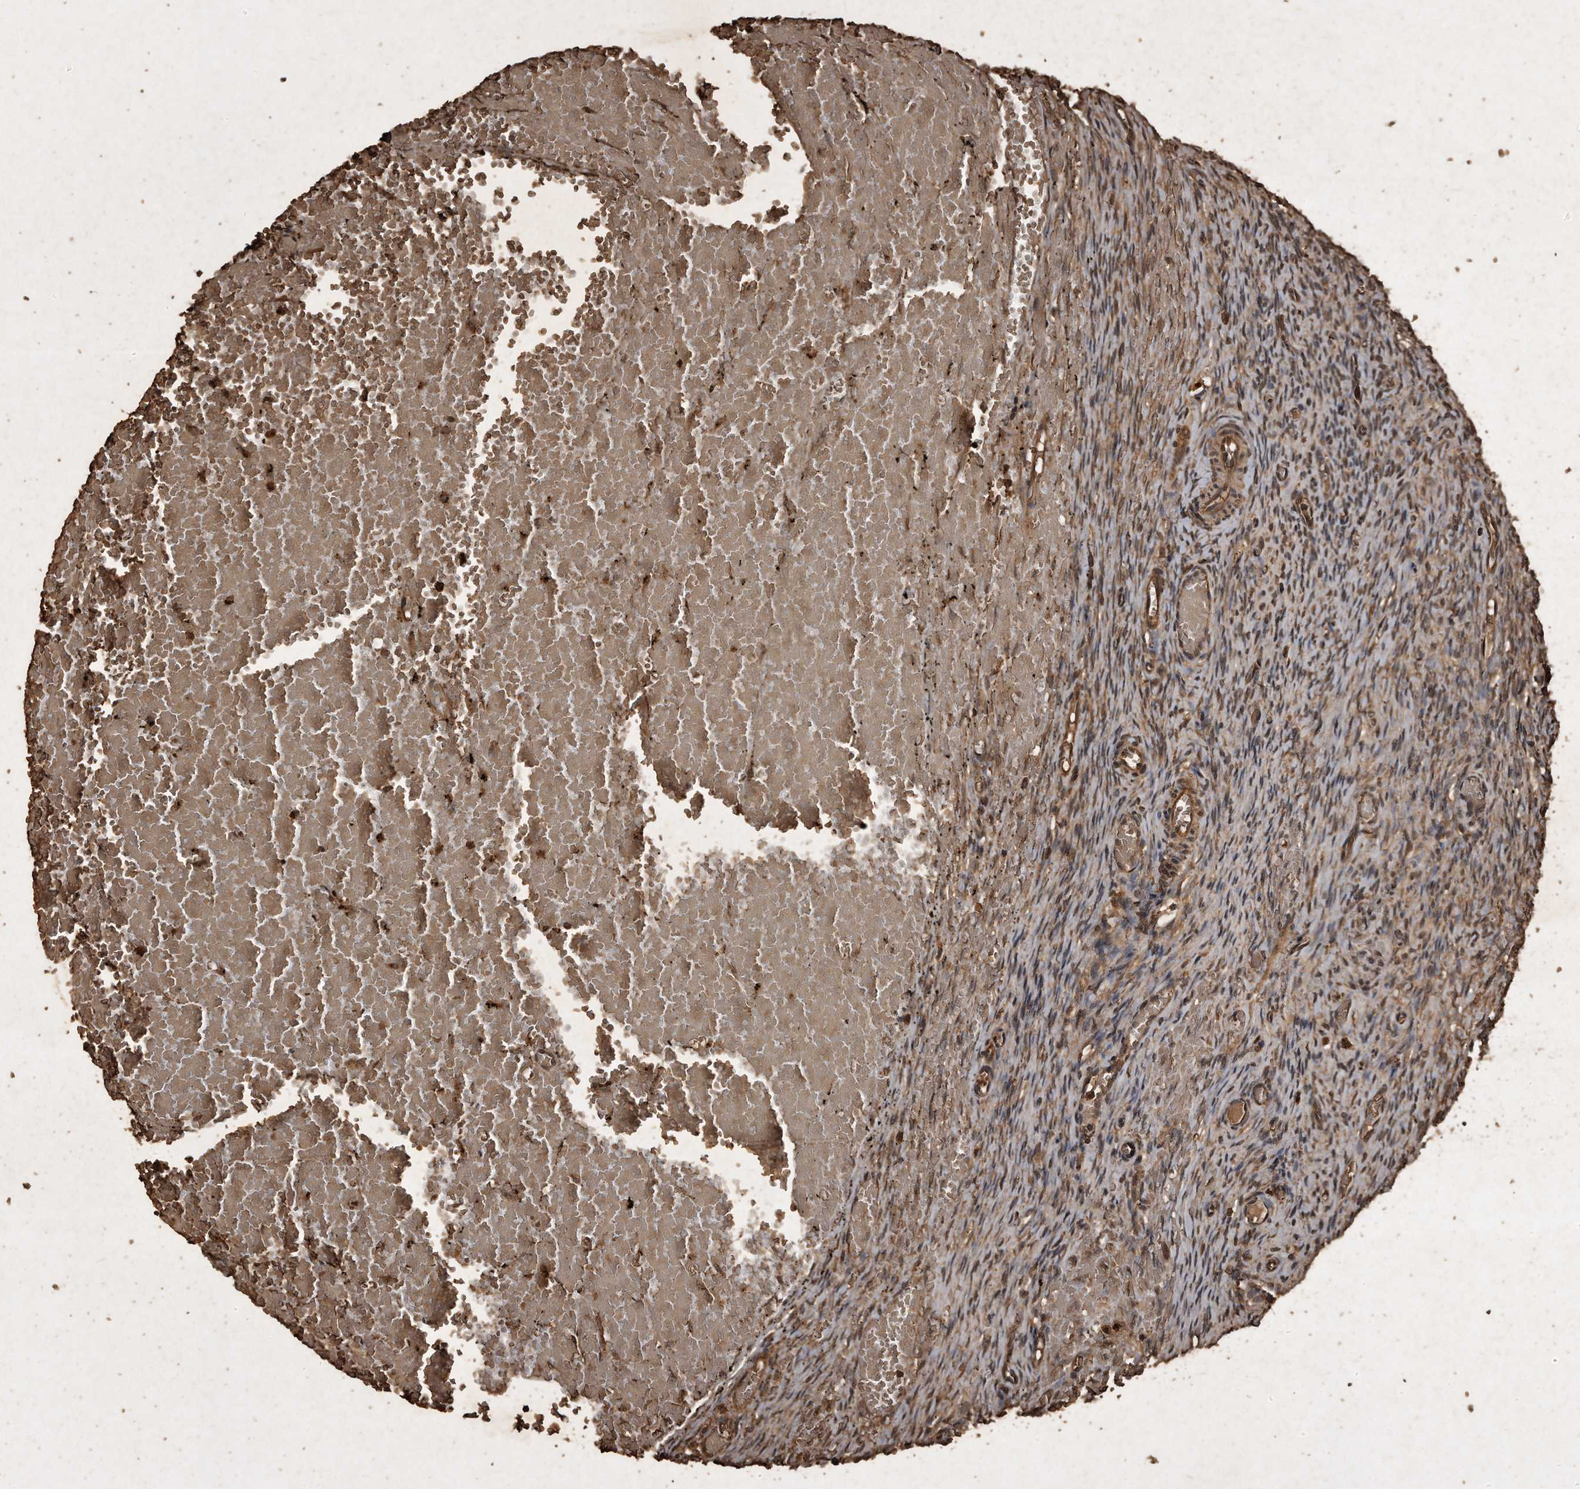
{"staining": {"intensity": "moderate", "quantity": ">75%", "location": "cytoplasmic/membranous"}, "tissue": "ovary", "cell_type": "Follicle cells", "image_type": "normal", "snomed": [{"axis": "morphology", "description": "Adenocarcinoma, NOS"}, {"axis": "topography", "description": "Endometrium"}], "caption": "DAB immunohistochemical staining of benign ovary exhibits moderate cytoplasmic/membranous protein expression in approximately >75% of follicle cells.", "gene": "CFLAR", "patient": {"sex": "female", "age": 32}}